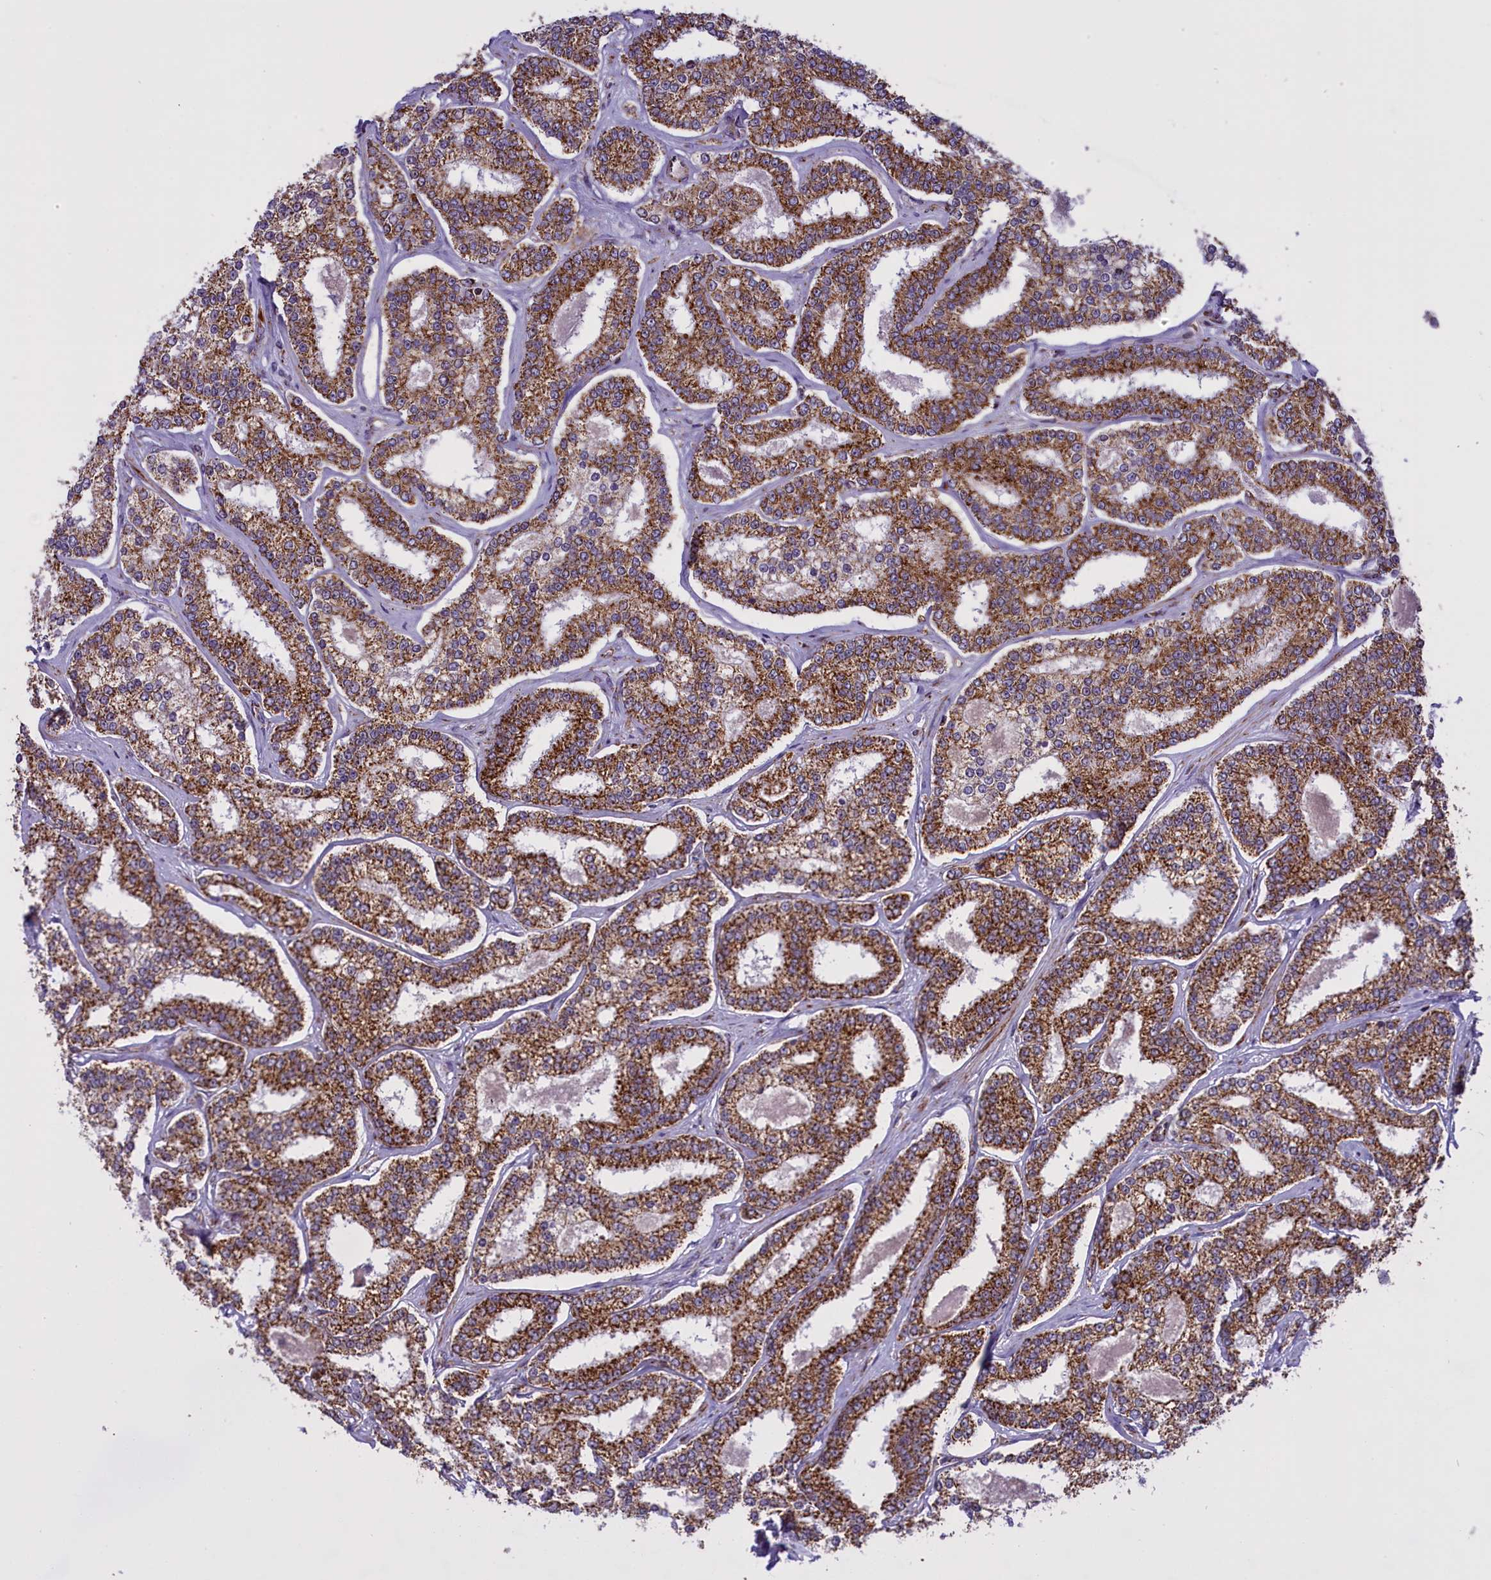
{"staining": {"intensity": "strong", "quantity": ">75%", "location": "cytoplasmic/membranous"}, "tissue": "prostate cancer", "cell_type": "Tumor cells", "image_type": "cancer", "snomed": [{"axis": "morphology", "description": "Normal tissue, NOS"}, {"axis": "morphology", "description": "Adenocarcinoma, High grade"}, {"axis": "topography", "description": "Prostate"}], "caption": "A brown stain shows strong cytoplasmic/membranous expression of a protein in prostate cancer (high-grade adenocarcinoma) tumor cells.", "gene": "NDUFS5", "patient": {"sex": "male", "age": 83}}